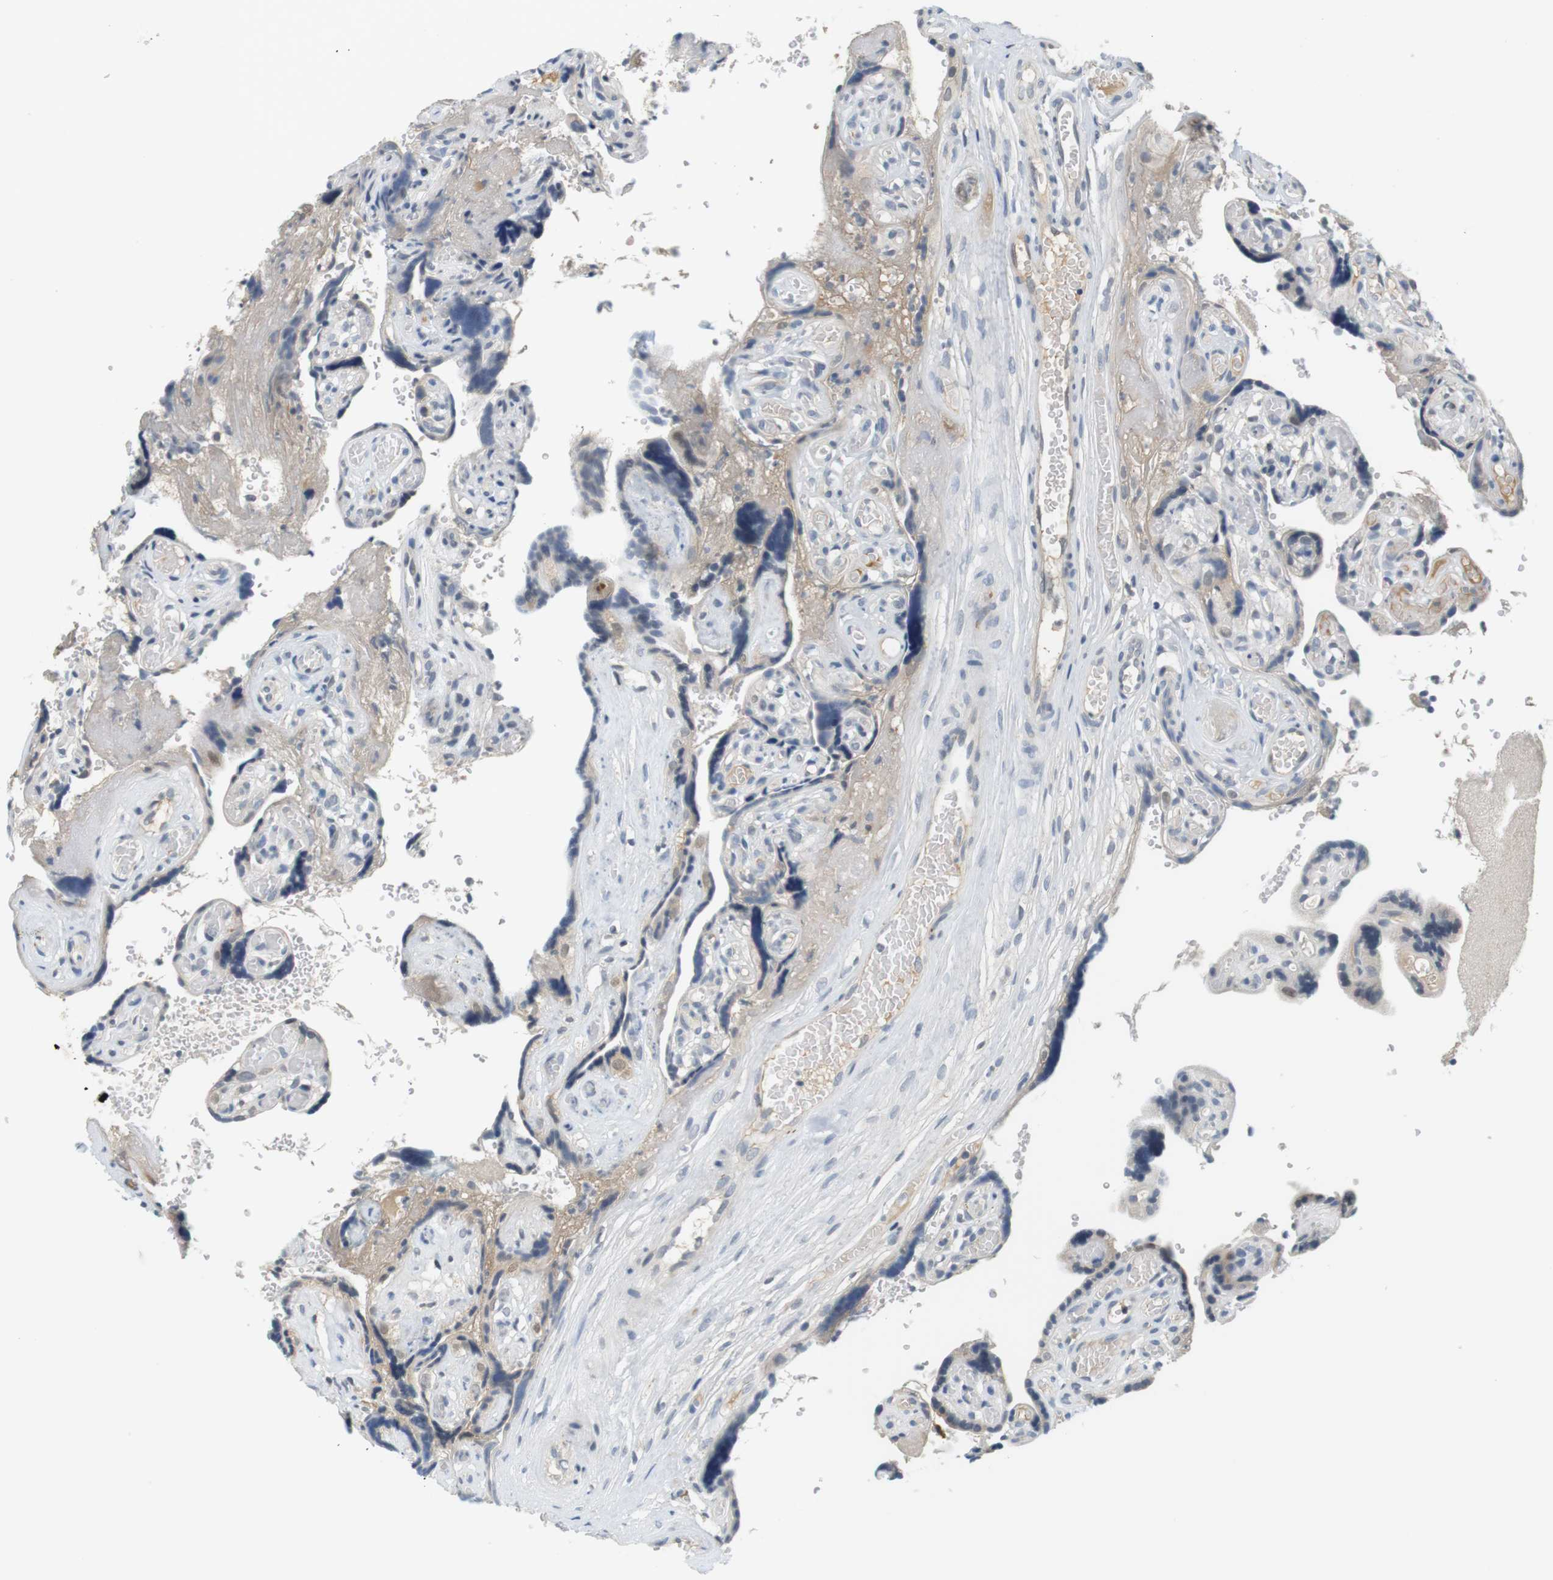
{"staining": {"intensity": "negative", "quantity": "none", "location": "none"}, "tissue": "placenta", "cell_type": "Trophoblastic cells", "image_type": "normal", "snomed": [{"axis": "morphology", "description": "Normal tissue, NOS"}, {"axis": "topography", "description": "Placenta"}], "caption": "High magnification brightfield microscopy of normal placenta stained with DAB (brown) and counterstained with hematoxylin (blue): trophoblastic cells show no significant staining.", "gene": "WNT7A", "patient": {"sex": "female", "age": 30}}